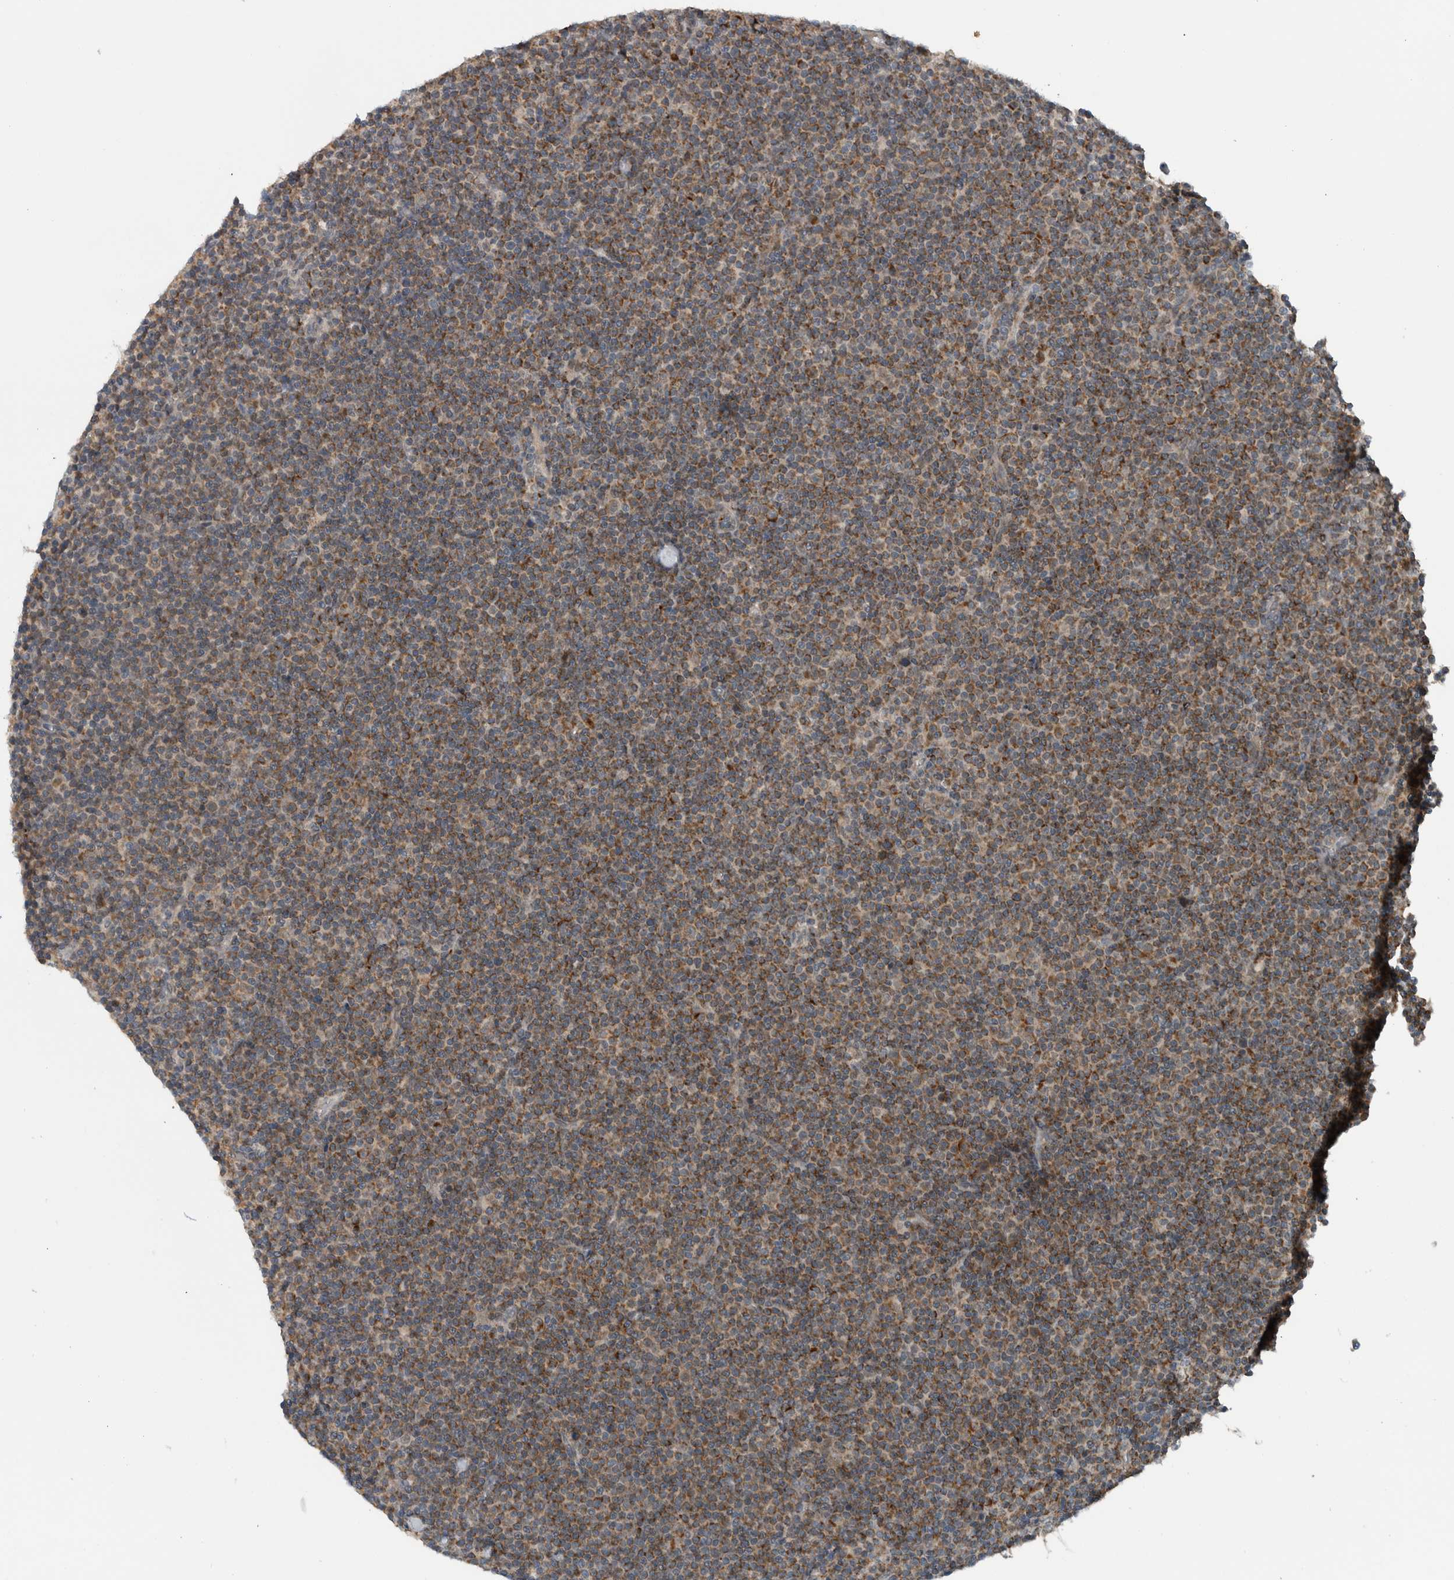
{"staining": {"intensity": "weak", "quantity": ">75%", "location": "cytoplasmic/membranous"}, "tissue": "lymphoma", "cell_type": "Tumor cells", "image_type": "cancer", "snomed": [{"axis": "morphology", "description": "Malignant lymphoma, non-Hodgkin's type, Low grade"}, {"axis": "topography", "description": "Lymph node"}], "caption": "Immunohistochemical staining of human malignant lymphoma, non-Hodgkin's type (low-grade) demonstrates low levels of weak cytoplasmic/membranous protein positivity in approximately >75% of tumor cells.", "gene": "GBA2", "patient": {"sex": "female", "age": 67}}